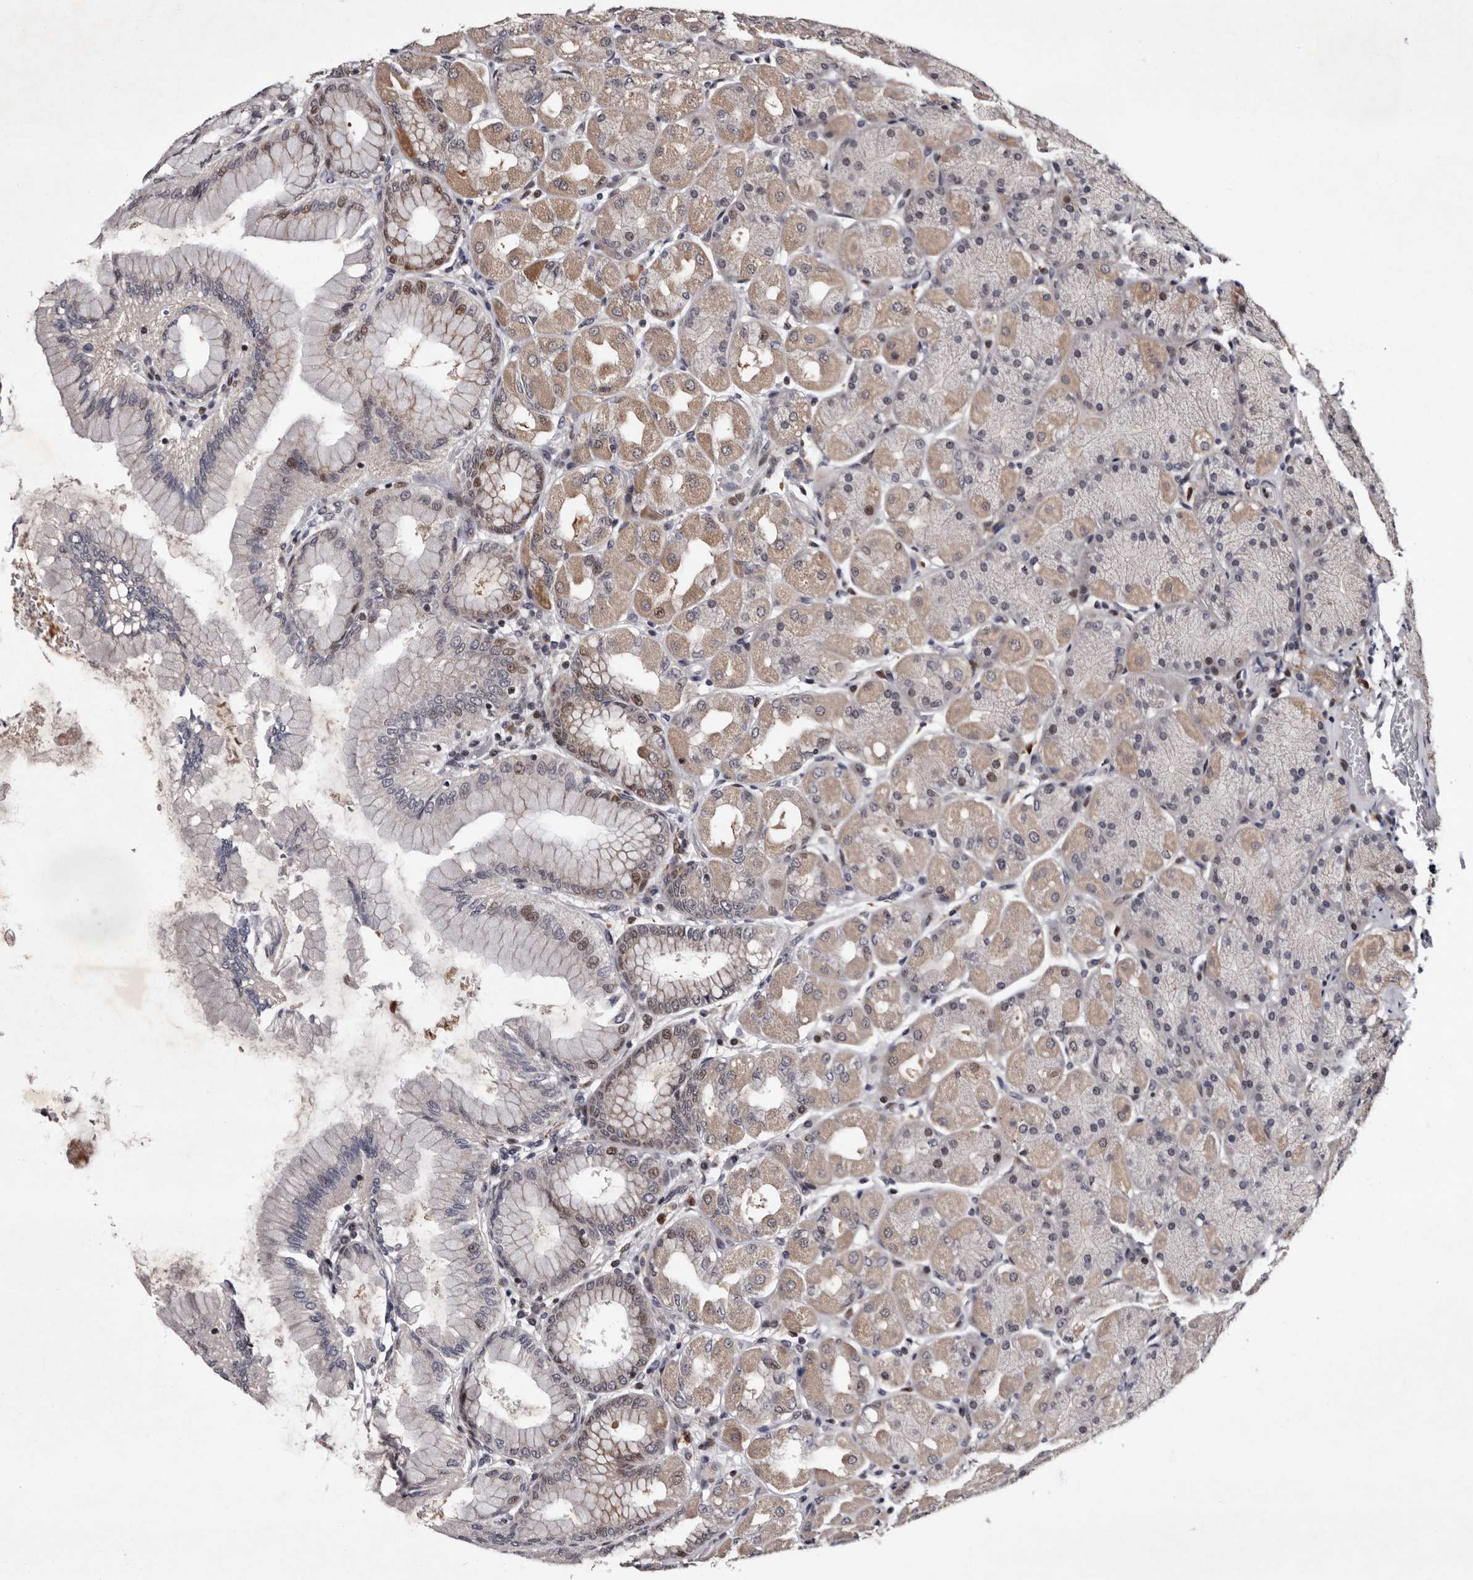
{"staining": {"intensity": "weak", "quantity": ">75%", "location": "cytoplasmic/membranous,nuclear"}, "tissue": "stomach", "cell_type": "Glandular cells", "image_type": "normal", "snomed": [{"axis": "morphology", "description": "Normal tissue, NOS"}, {"axis": "topography", "description": "Stomach, upper"}], "caption": "A histopathology image showing weak cytoplasmic/membranous,nuclear expression in approximately >75% of glandular cells in benign stomach, as visualized by brown immunohistochemical staining.", "gene": "TNKS", "patient": {"sex": "female", "age": 56}}